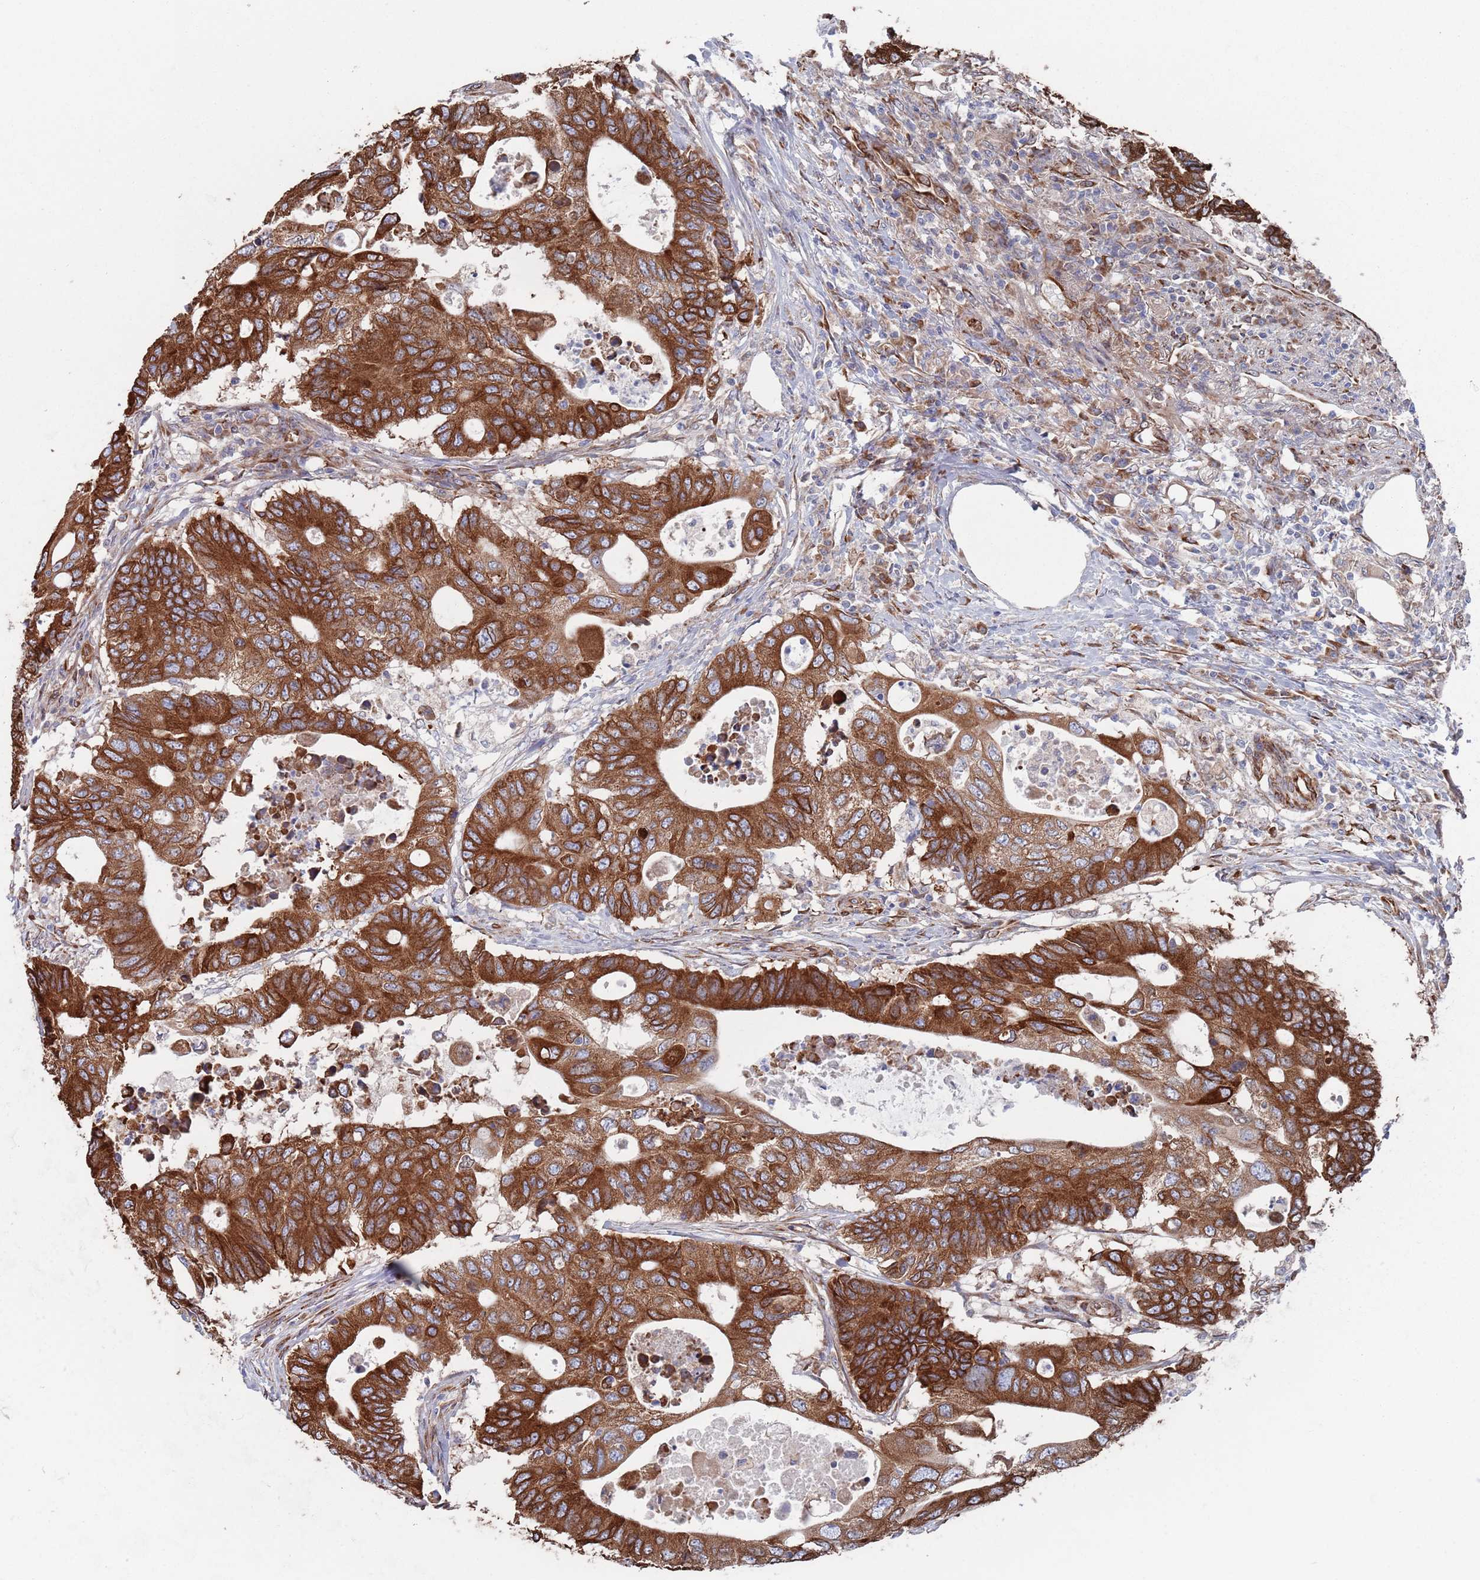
{"staining": {"intensity": "strong", "quantity": ">75%", "location": "cytoplasmic/membranous"}, "tissue": "colorectal cancer", "cell_type": "Tumor cells", "image_type": "cancer", "snomed": [{"axis": "morphology", "description": "Adenocarcinoma, NOS"}, {"axis": "topography", "description": "Colon"}], "caption": "Colorectal cancer tissue displays strong cytoplasmic/membranous expression in about >75% of tumor cells, visualized by immunohistochemistry. (brown staining indicates protein expression, while blue staining denotes nuclei).", "gene": "CCDC106", "patient": {"sex": "male", "age": 71}}